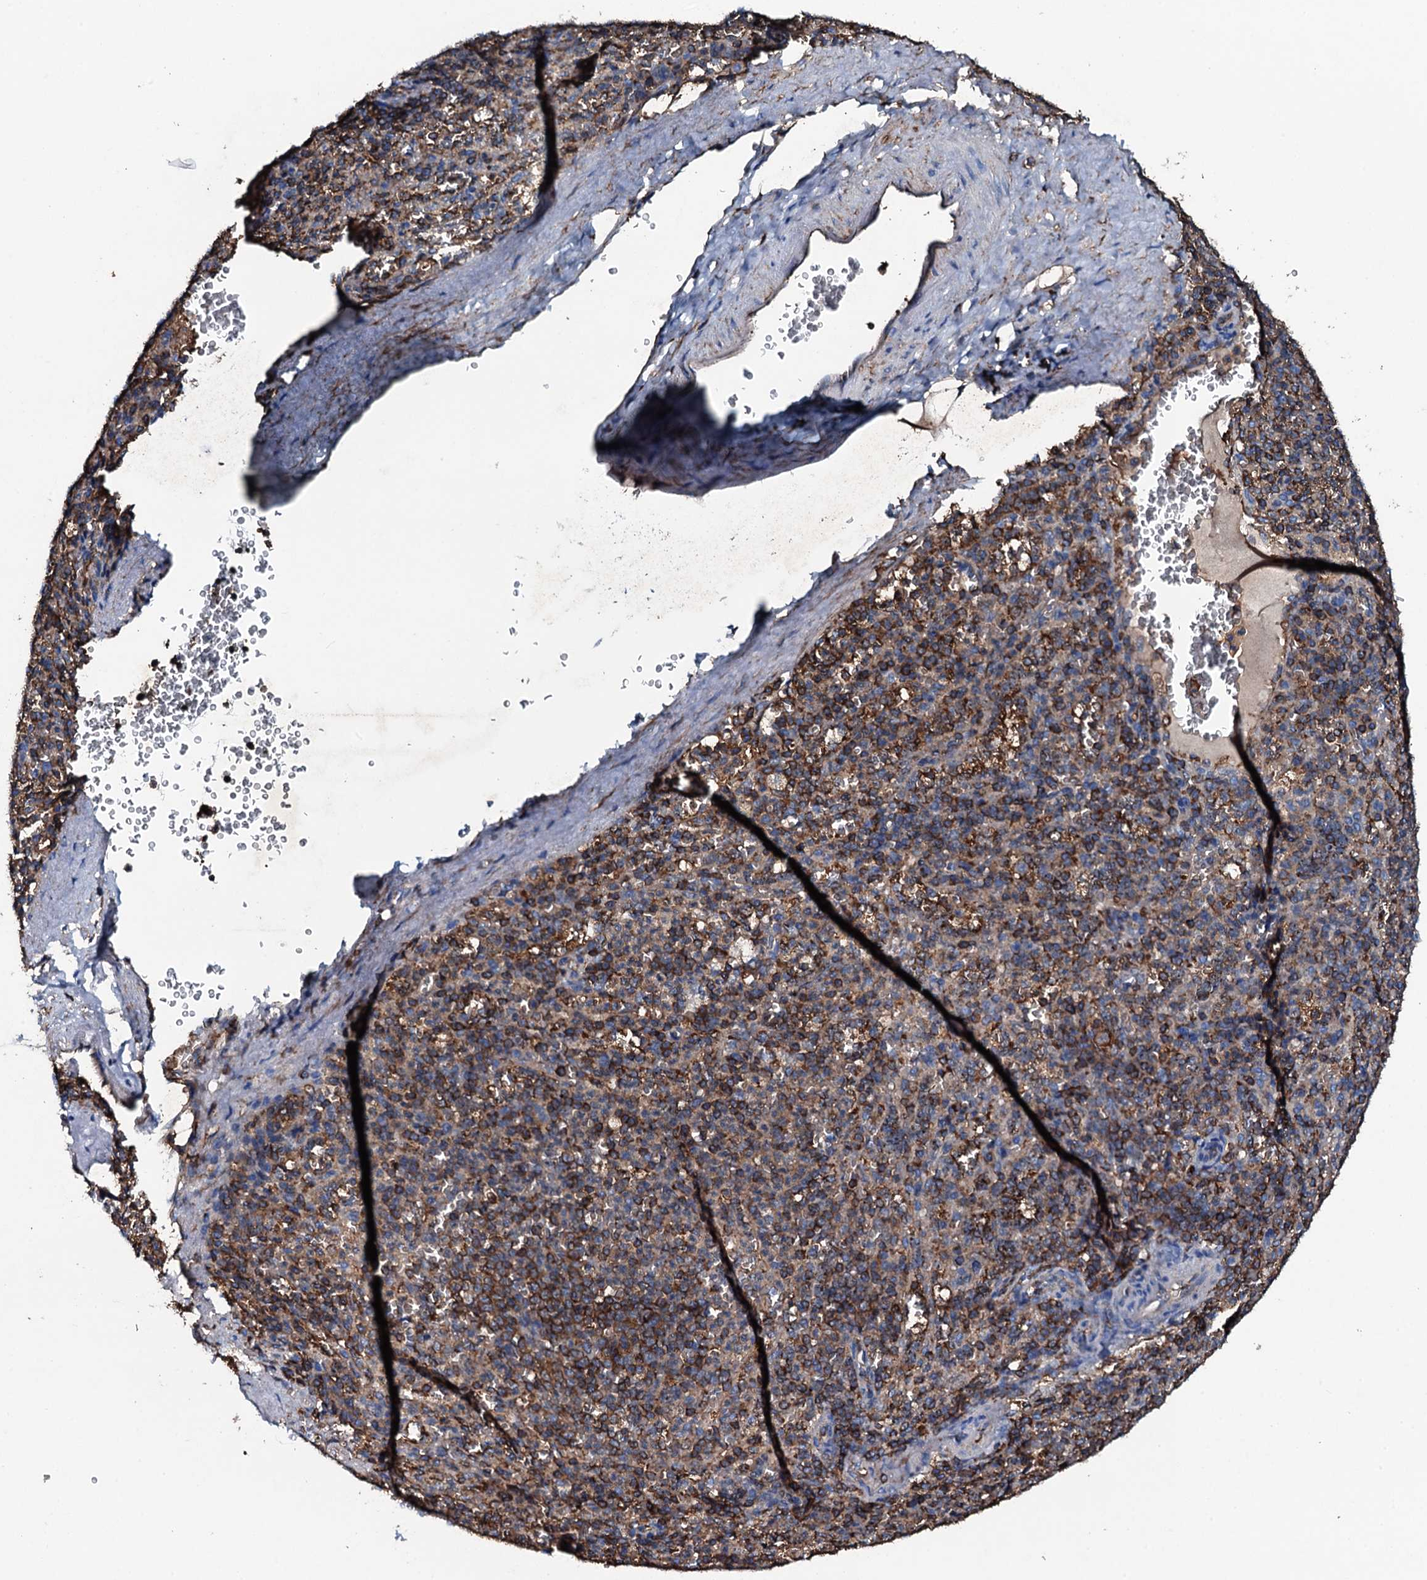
{"staining": {"intensity": "strong", "quantity": "25%-75%", "location": "cytoplasmic/membranous"}, "tissue": "spleen", "cell_type": "Cells in red pulp", "image_type": "normal", "snomed": [{"axis": "morphology", "description": "Normal tissue, NOS"}, {"axis": "topography", "description": "Spleen"}], "caption": "This image exhibits normal spleen stained with immunohistochemistry to label a protein in brown. The cytoplasmic/membranous of cells in red pulp show strong positivity for the protein. Nuclei are counter-stained blue.", "gene": "MS4A4E", "patient": {"sex": "female", "age": 21}}